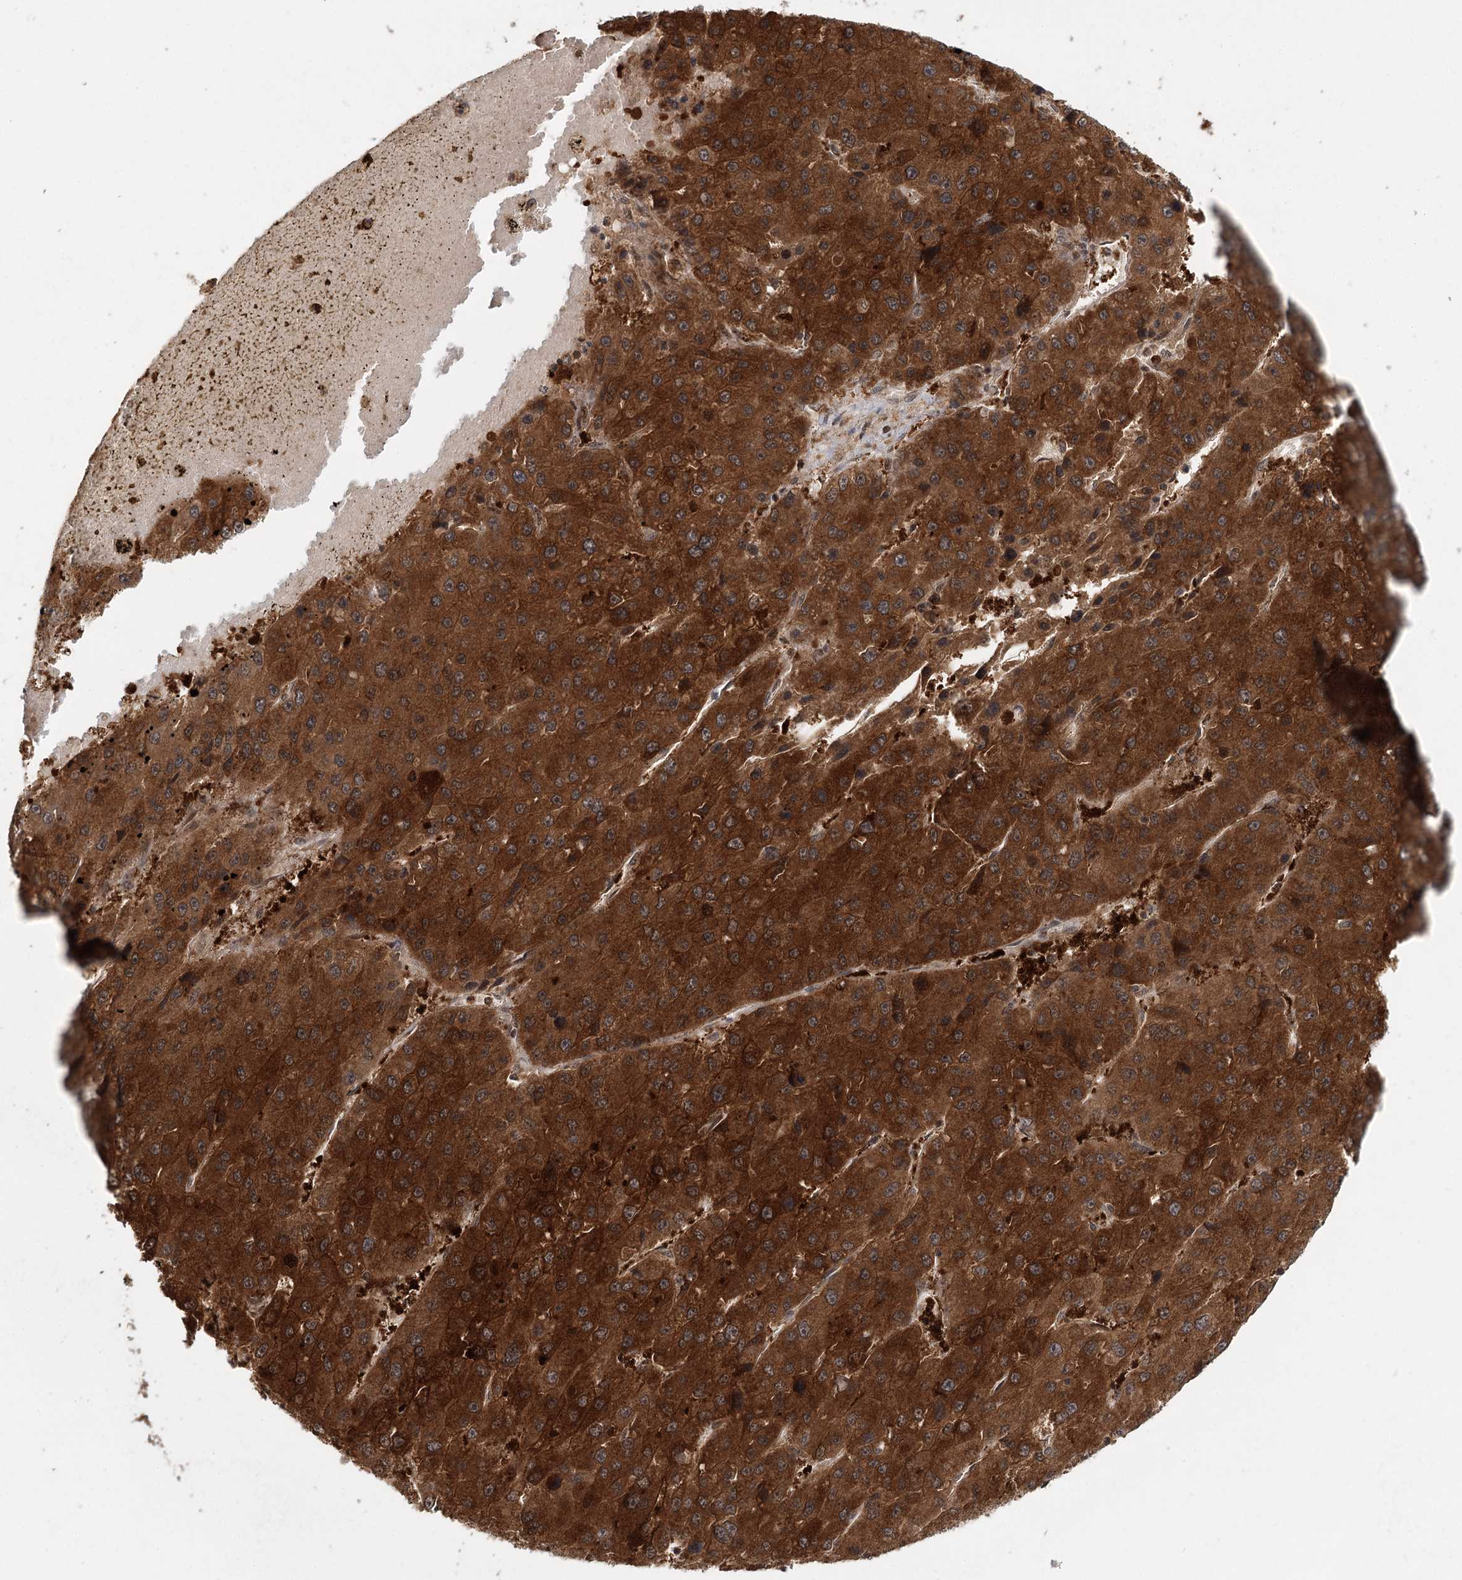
{"staining": {"intensity": "strong", "quantity": ">75%", "location": "cytoplasmic/membranous"}, "tissue": "liver cancer", "cell_type": "Tumor cells", "image_type": "cancer", "snomed": [{"axis": "morphology", "description": "Carcinoma, Hepatocellular, NOS"}, {"axis": "topography", "description": "Liver"}], "caption": "Immunohistochemistry (IHC) of hepatocellular carcinoma (liver) demonstrates high levels of strong cytoplasmic/membranous positivity in approximately >75% of tumor cells.", "gene": "MICU1", "patient": {"sex": "female", "age": 73}}